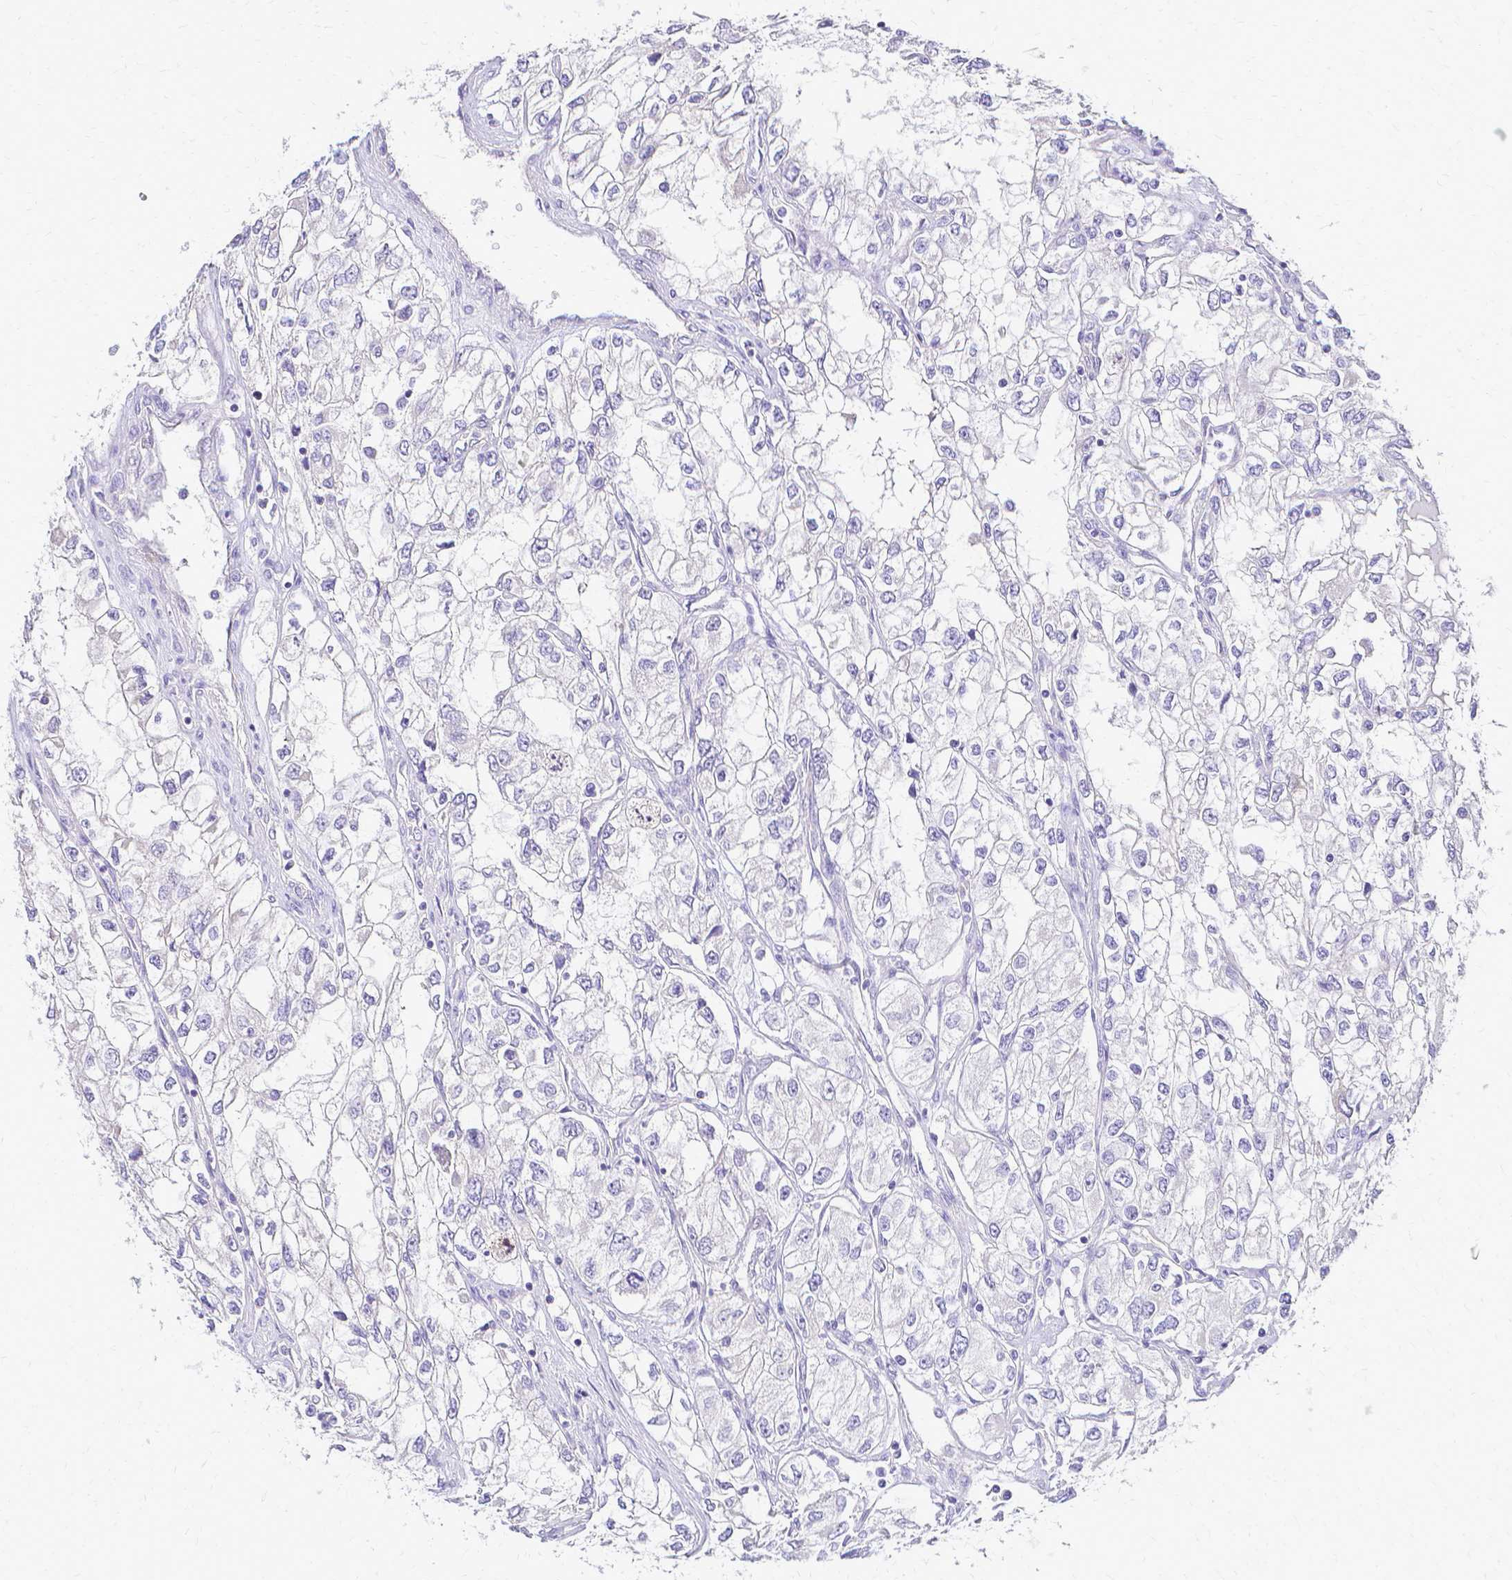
{"staining": {"intensity": "negative", "quantity": "none", "location": "none"}, "tissue": "renal cancer", "cell_type": "Tumor cells", "image_type": "cancer", "snomed": [{"axis": "morphology", "description": "Adenocarcinoma, NOS"}, {"axis": "topography", "description": "Kidney"}], "caption": "The histopathology image displays no staining of tumor cells in renal adenocarcinoma.", "gene": "CCNB1", "patient": {"sex": "female", "age": 59}}